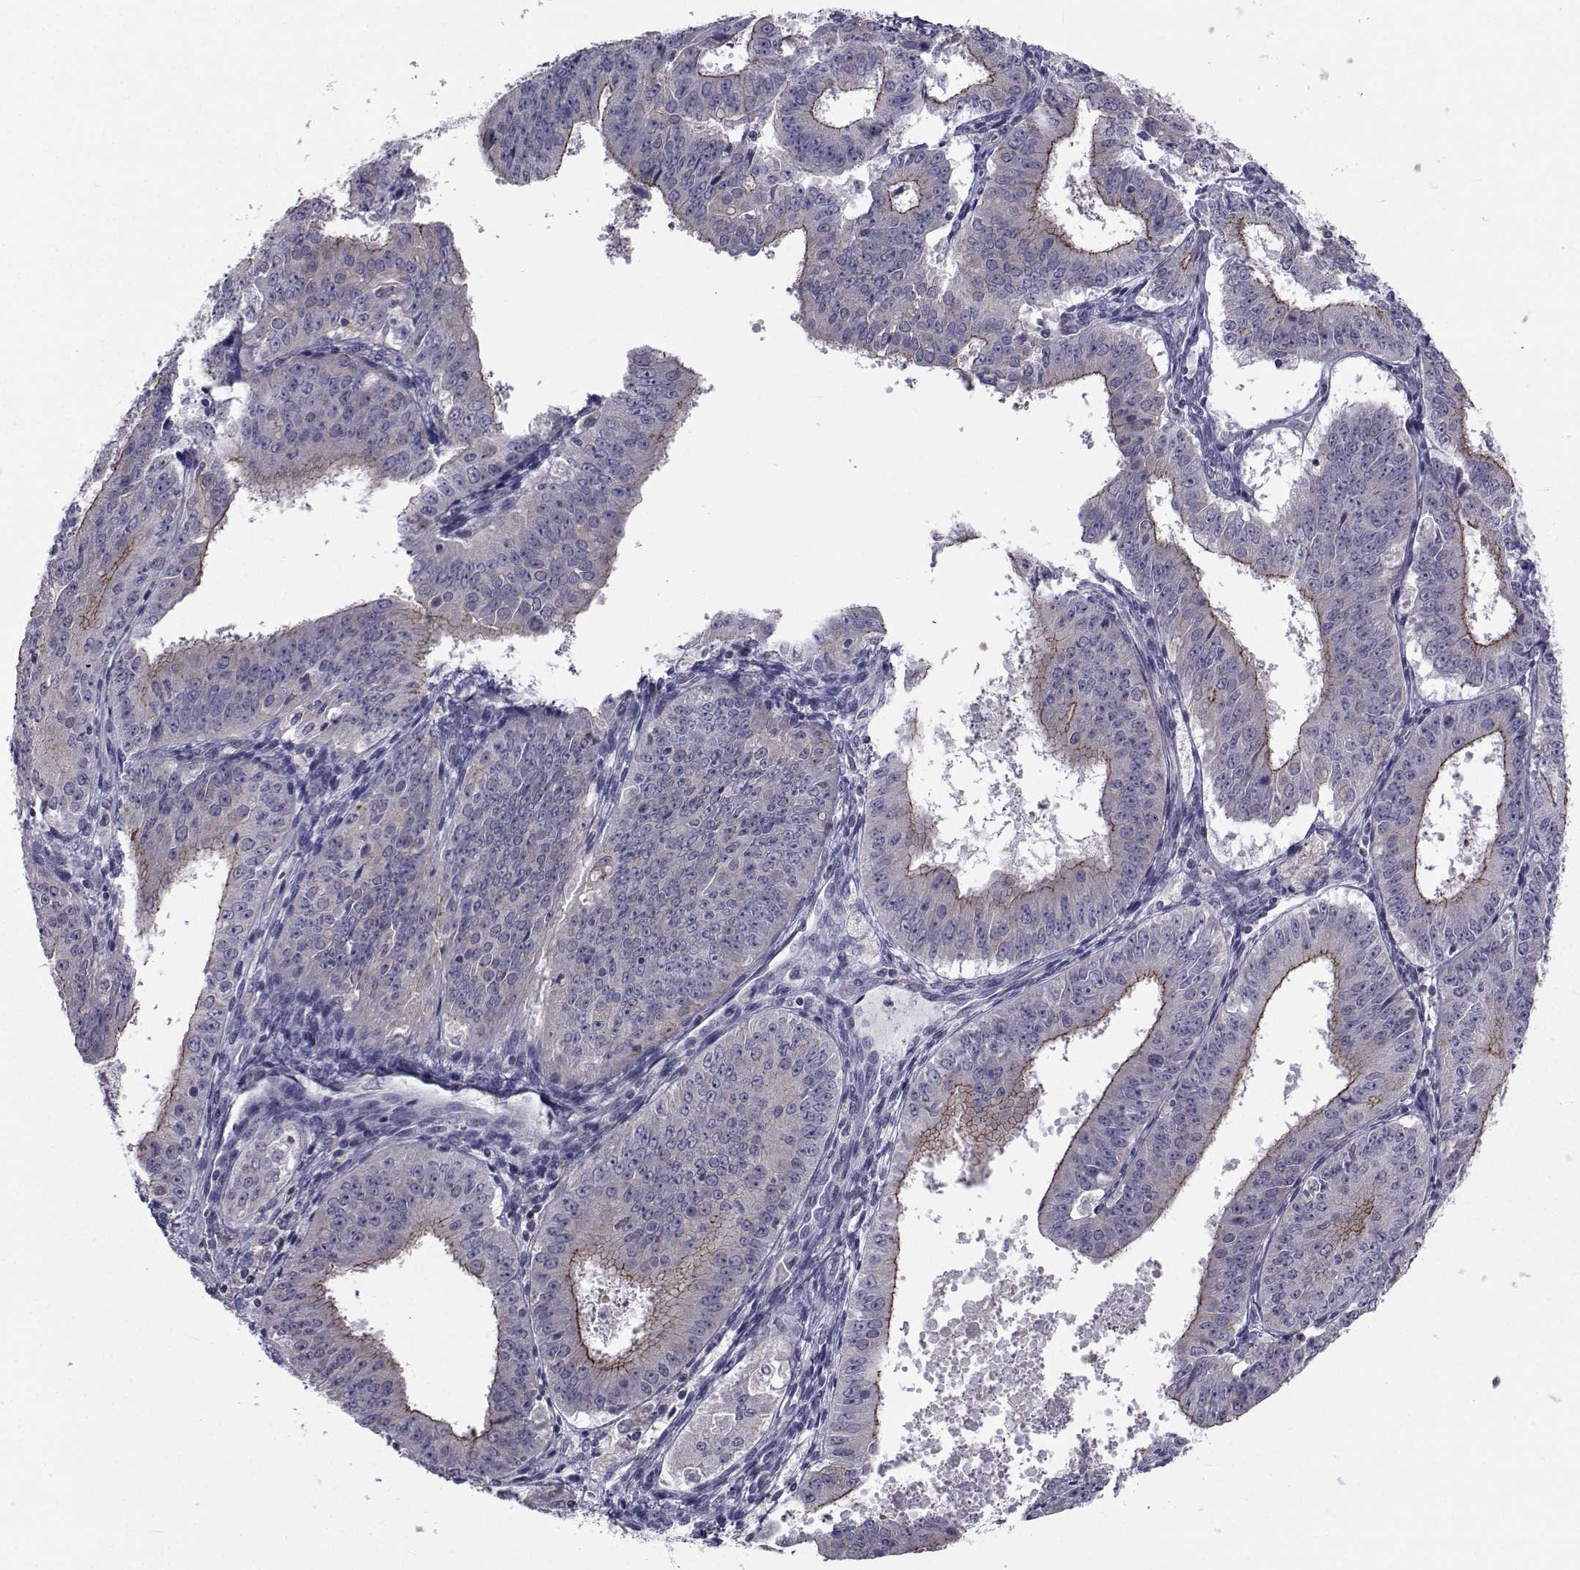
{"staining": {"intensity": "strong", "quantity": "<25%", "location": "cytoplasmic/membranous"}, "tissue": "ovarian cancer", "cell_type": "Tumor cells", "image_type": "cancer", "snomed": [{"axis": "morphology", "description": "Carcinoma, endometroid"}, {"axis": "topography", "description": "Ovary"}], "caption": "IHC (DAB (3,3'-diaminobenzidine)) staining of human ovarian endometroid carcinoma shows strong cytoplasmic/membranous protein staining in approximately <25% of tumor cells.", "gene": "SLC30A10", "patient": {"sex": "female", "age": 42}}